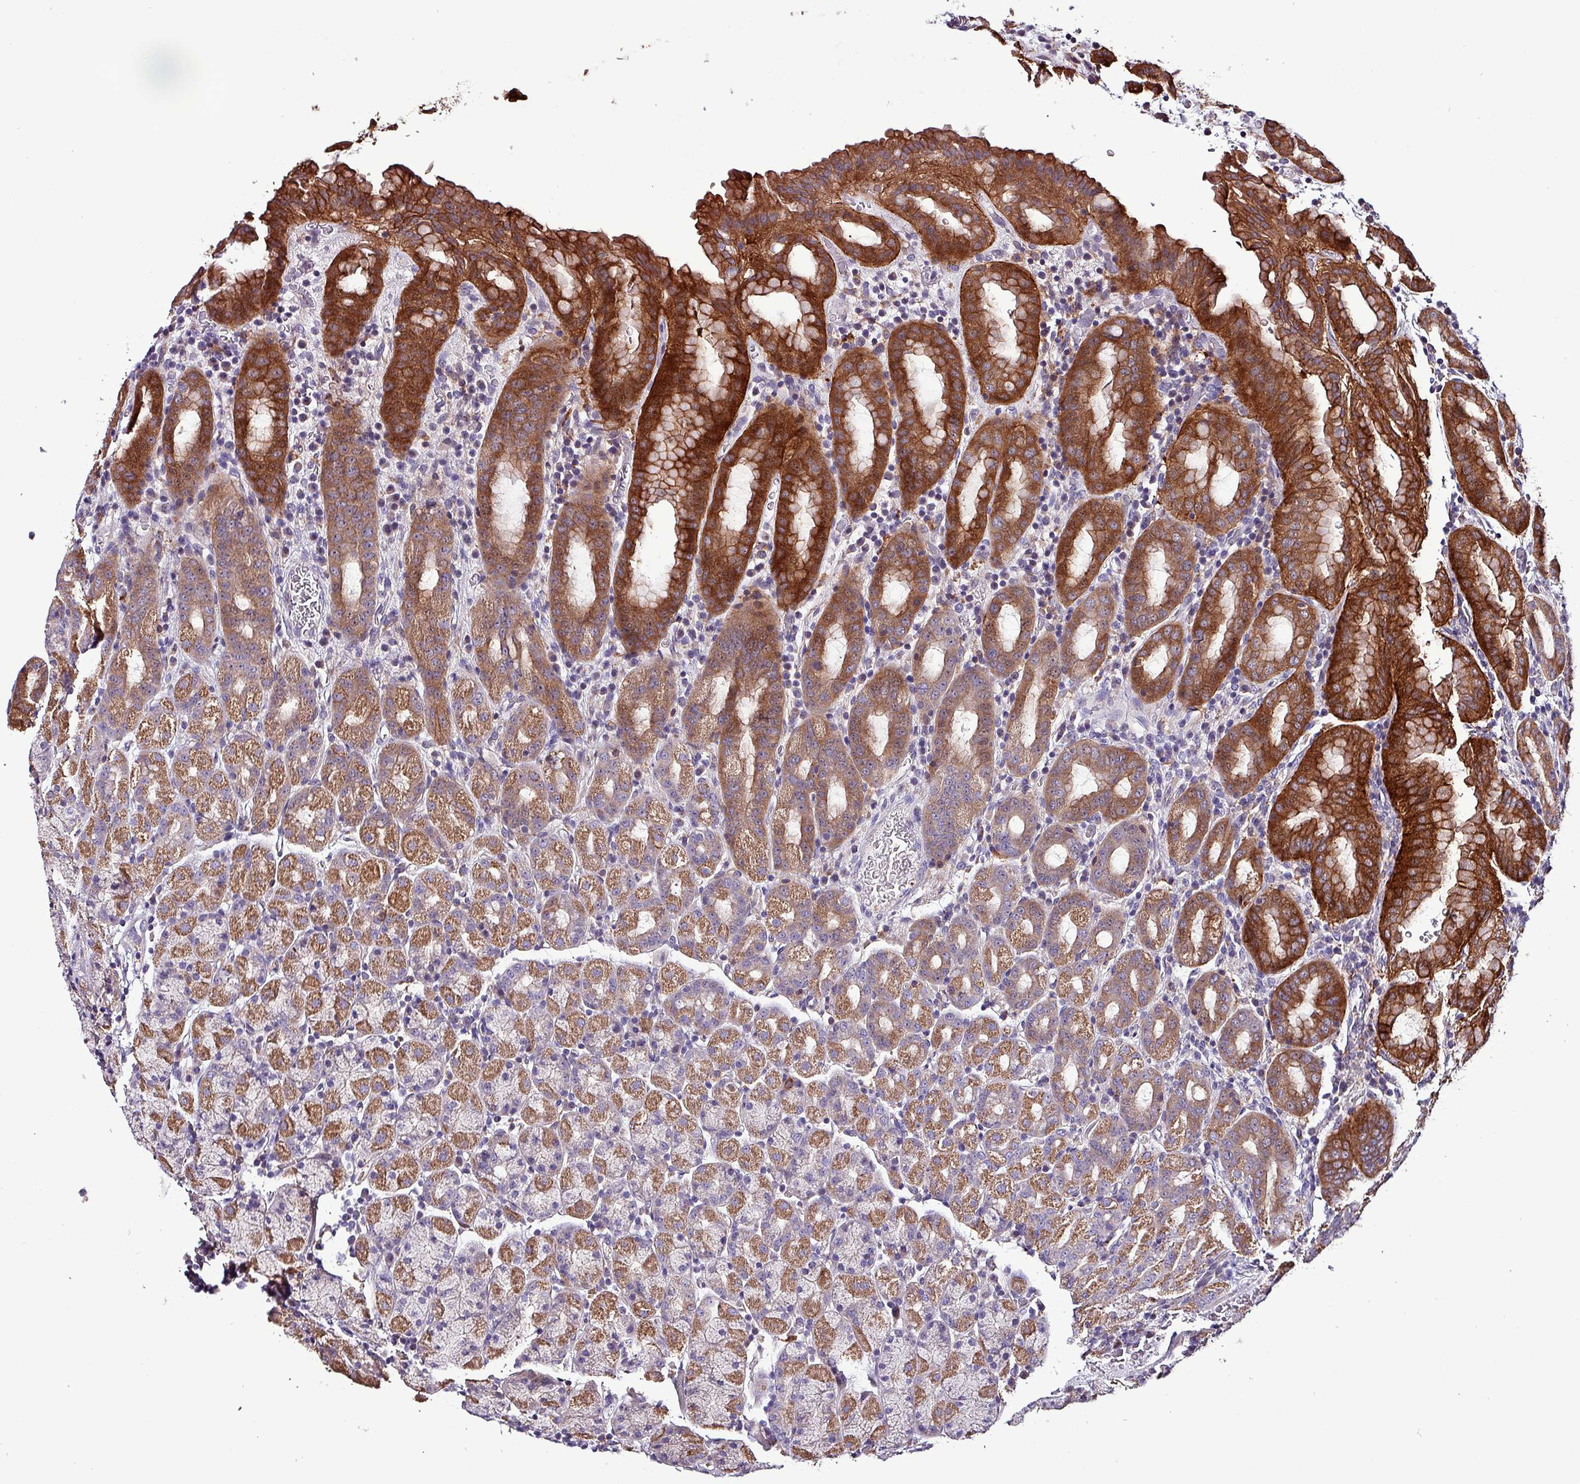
{"staining": {"intensity": "strong", "quantity": "25%-75%", "location": "cytoplasmic/membranous"}, "tissue": "stomach", "cell_type": "Glandular cells", "image_type": "normal", "snomed": [{"axis": "morphology", "description": "Normal tissue, NOS"}, {"axis": "topography", "description": "Stomach, upper"}, {"axis": "topography", "description": "Stomach, lower"}, {"axis": "topography", "description": "Small intestine"}], "caption": "Stomach stained with DAB immunohistochemistry exhibits high levels of strong cytoplasmic/membranous staining in approximately 25%-75% of glandular cells. The staining is performed using DAB brown chromogen to label protein expression. The nuclei are counter-stained blue using hematoxylin.", "gene": "SCIN", "patient": {"sex": "male", "age": 68}}